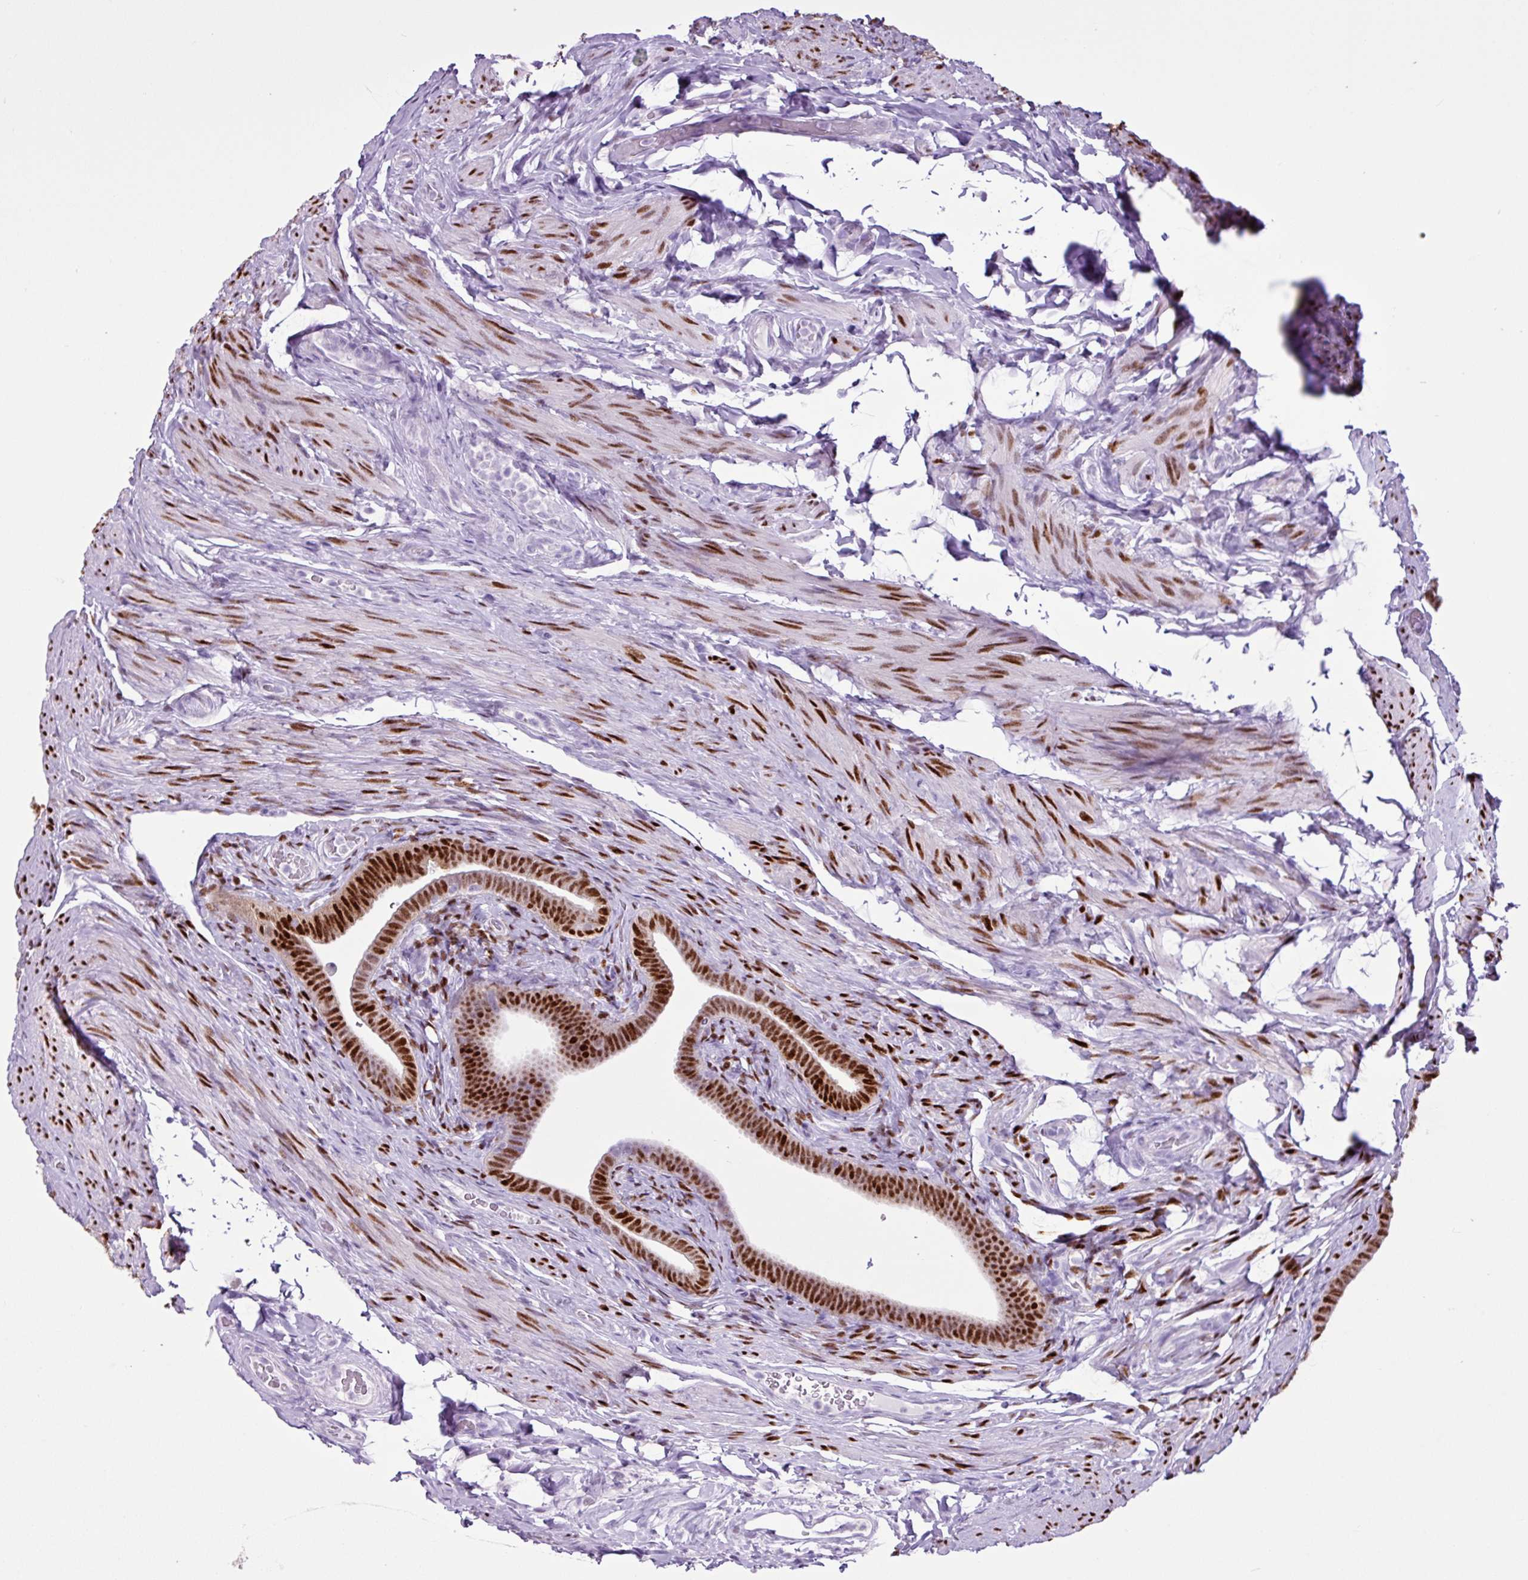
{"staining": {"intensity": "strong", "quantity": ">75%", "location": "nuclear"}, "tissue": "fallopian tube", "cell_type": "Glandular cells", "image_type": "normal", "snomed": [{"axis": "morphology", "description": "Normal tissue, NOS"}, {"axis": "topography", "description": "Fallopian tube"}], "caption": "DAB immunohistochemical staining of normal fallopian tube reveals strong nuclear protein expression in about >75% of glandular cells. The staining was performed using DAB to visualize the protein expression in brown, while the nuclei were stained in blue with hematoxylin (Magnification: 20x).", "gene": "PGR", "patient": {"sex": "female", "age": 69}}